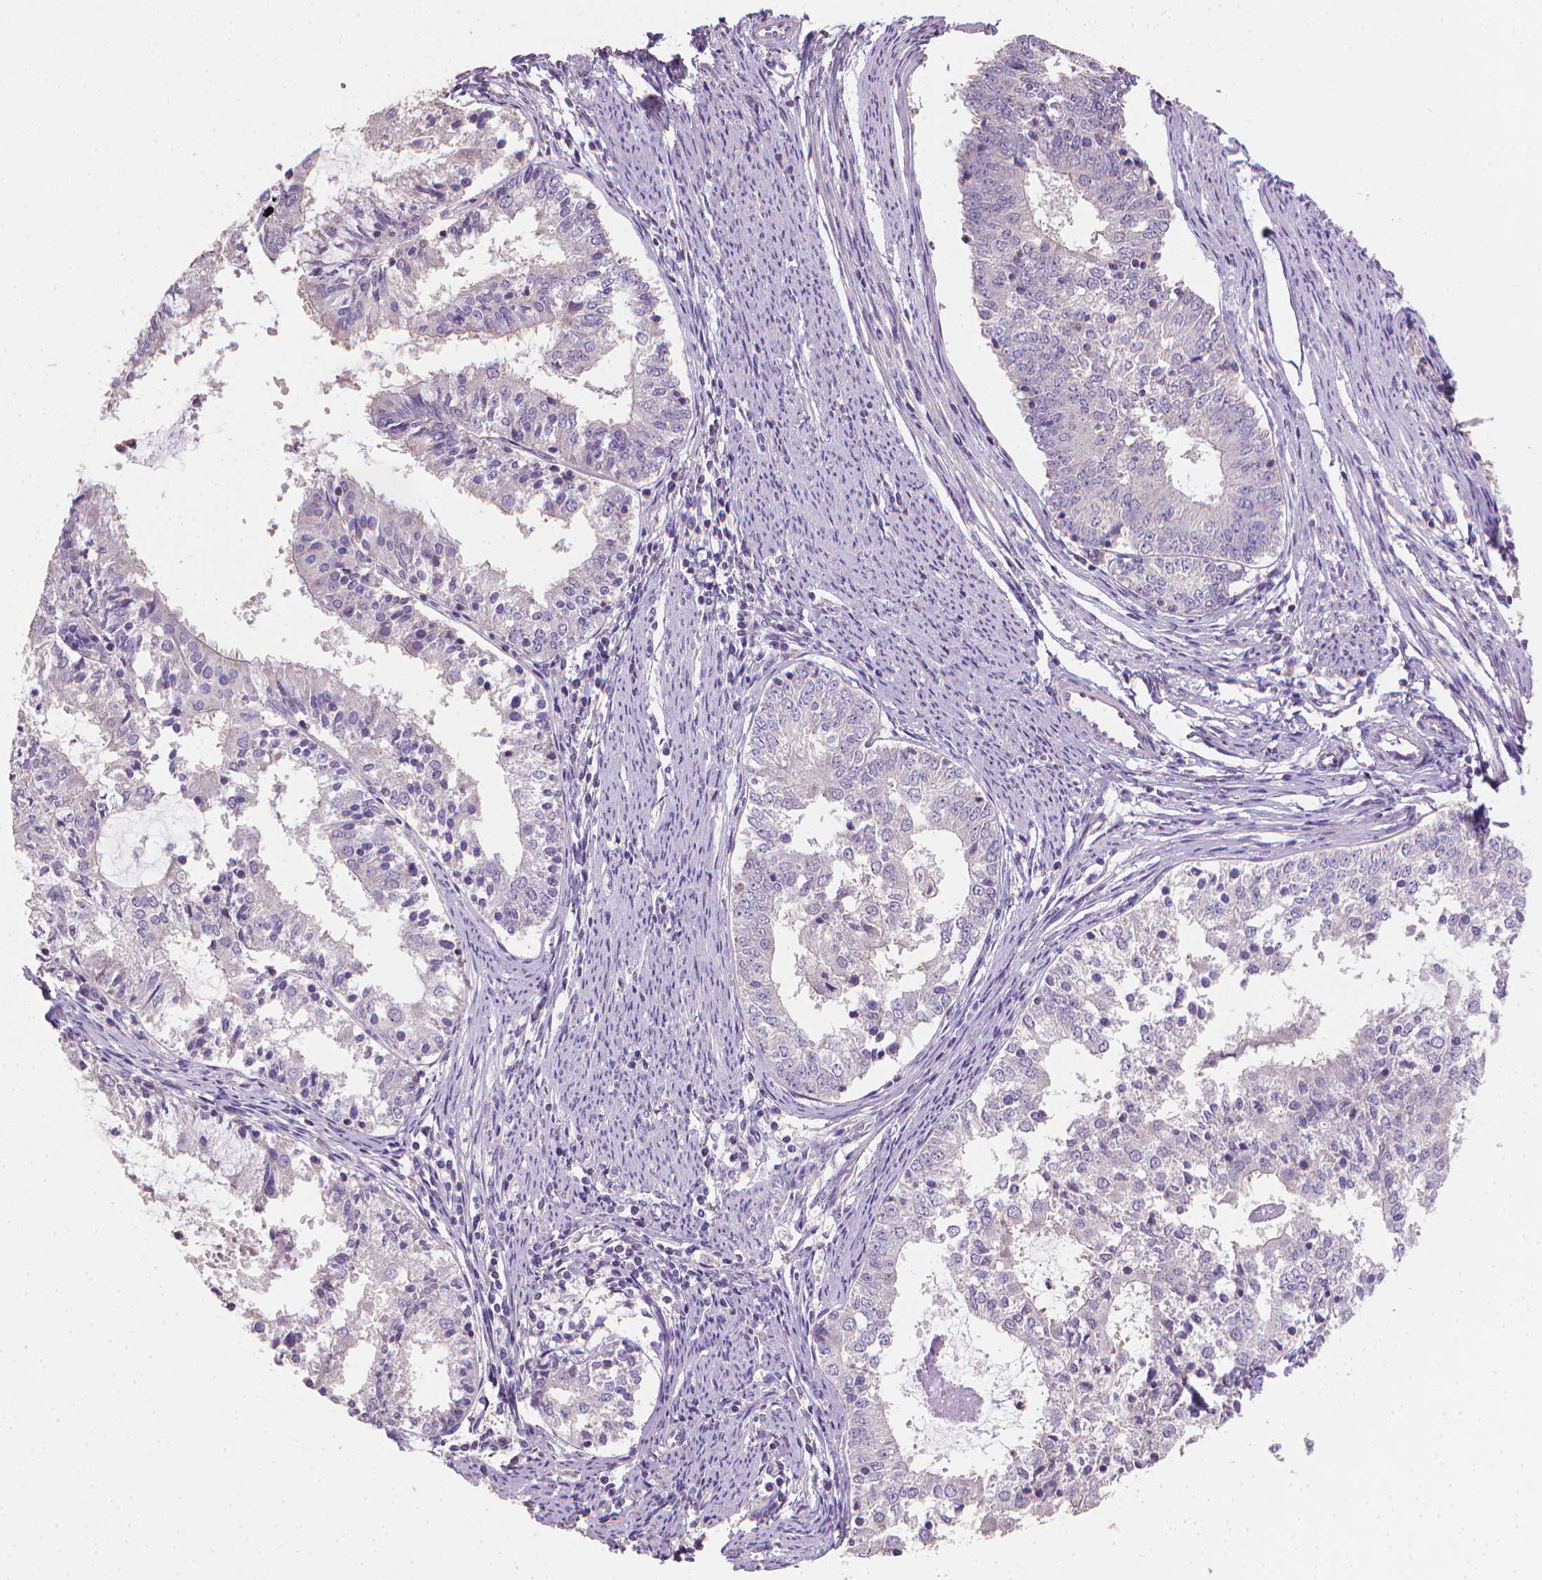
{"staining": {"intensity": "negative", "quantity": "none", "location": "none"}, "tissue": "endometrial cancer", "cell_type": "Tumor cells", "image_type": "cancer", "snomed": [{"axis": "morphology", "description": "Adenocarcinoma, NOS"}, {"axis": "topography", "description": "Endometrium"}], "caption": "DAB (3,3'-diaminobenzidine) immunohistochemical staining of endometrial adenocarcinoma shows no significant staining in tumor cells.", "gene": "CATIP", "patient": {"sex": "female", "age": 57}}